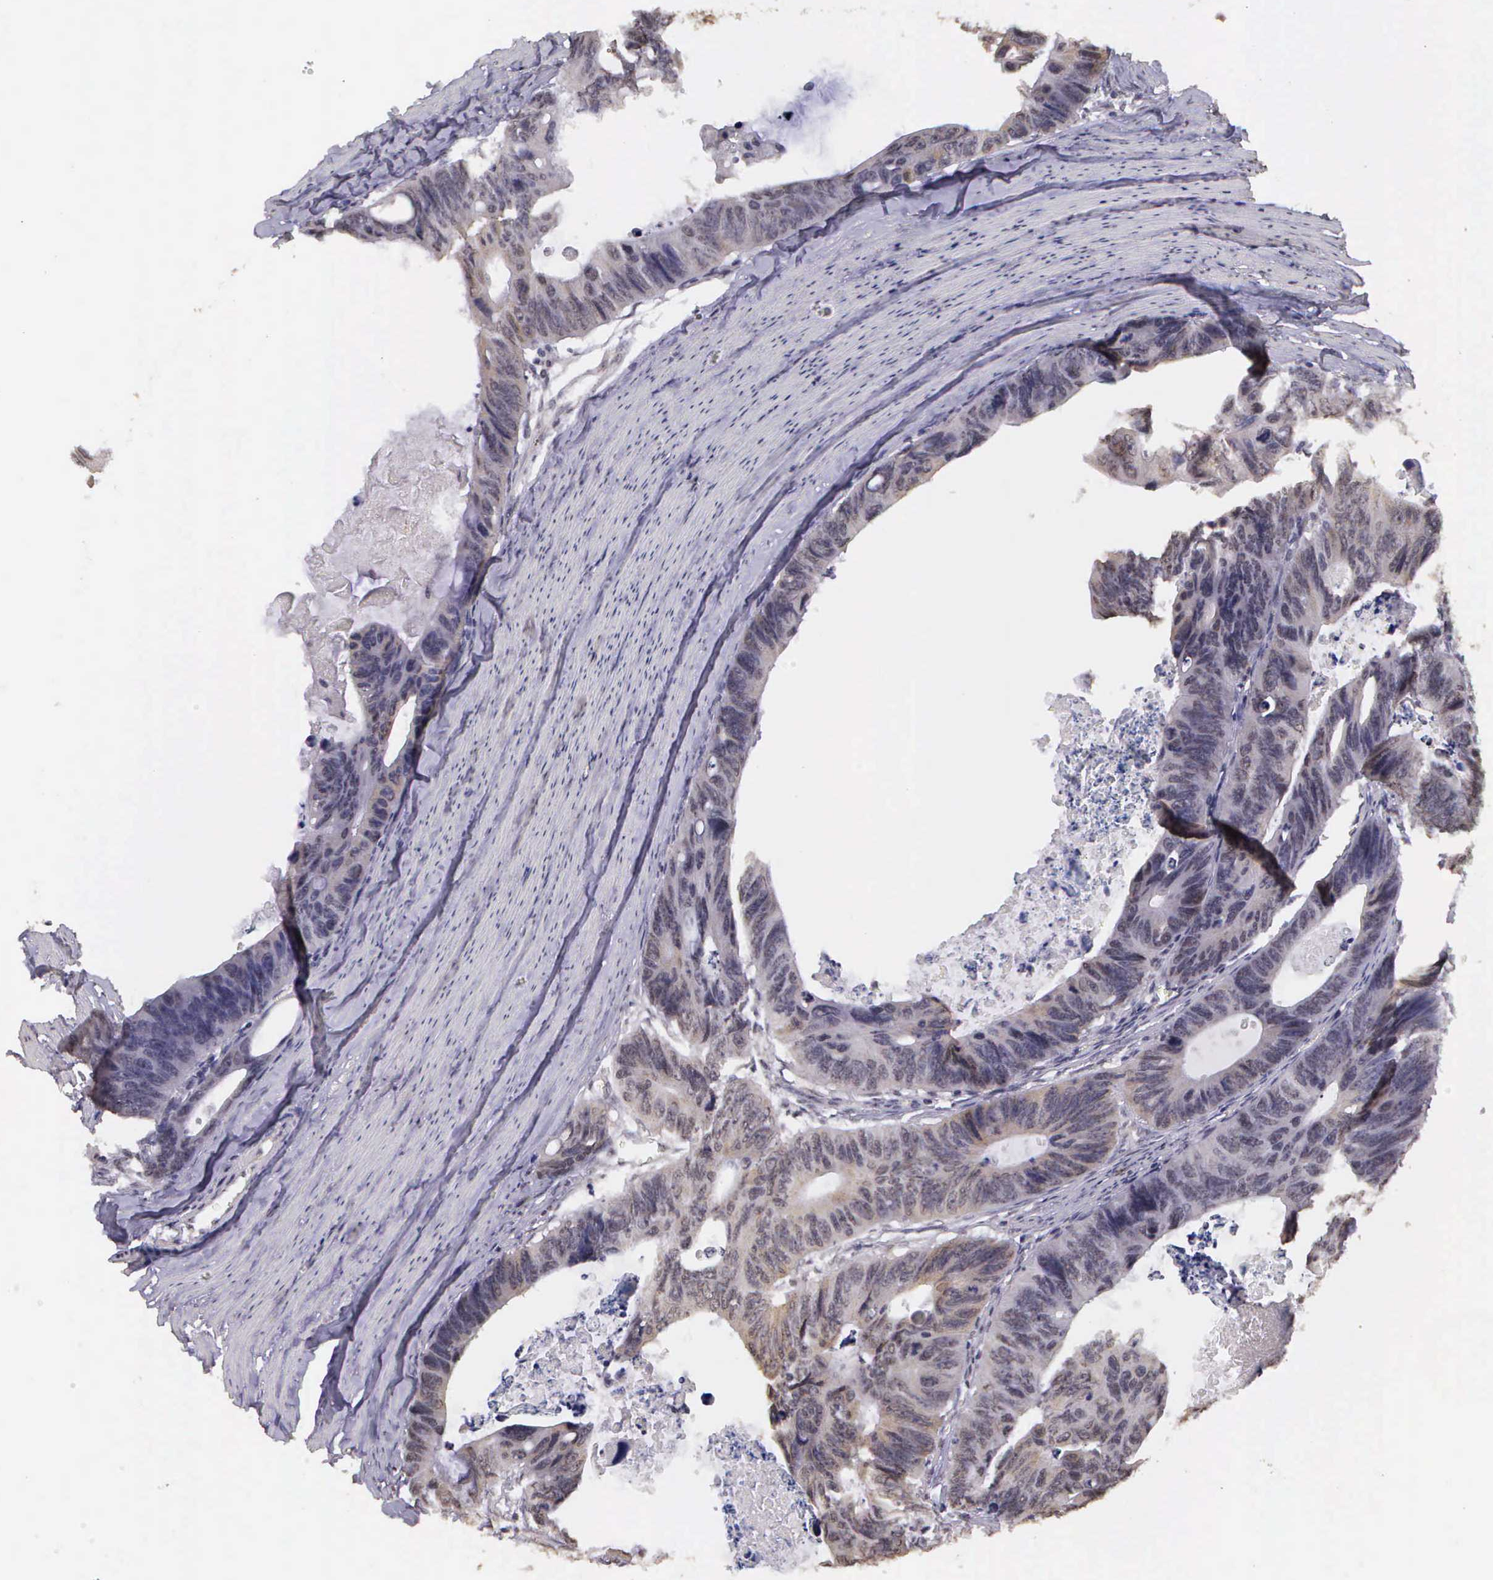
{"staining": {"intensity": "weak", "quantity": ">75%", "location": "nuclear"}, "tissue": "colorectal cancer", "cell_type": "Tumor cells", "image_type": "cancer", "snomed": [{"axis": "morphology", "description": "Adenocarcinoma, NOS"}, {"axis": "topography", "description": "Colon"}], "caption": "Colorectal cancer (adenocarcinoma) stained with immunohistochemistry exhibits weak nuclear staining in about >75% of tumor cells.", "gene": "ARMCX5", "patient": {"sex": "female", "age": 55}}